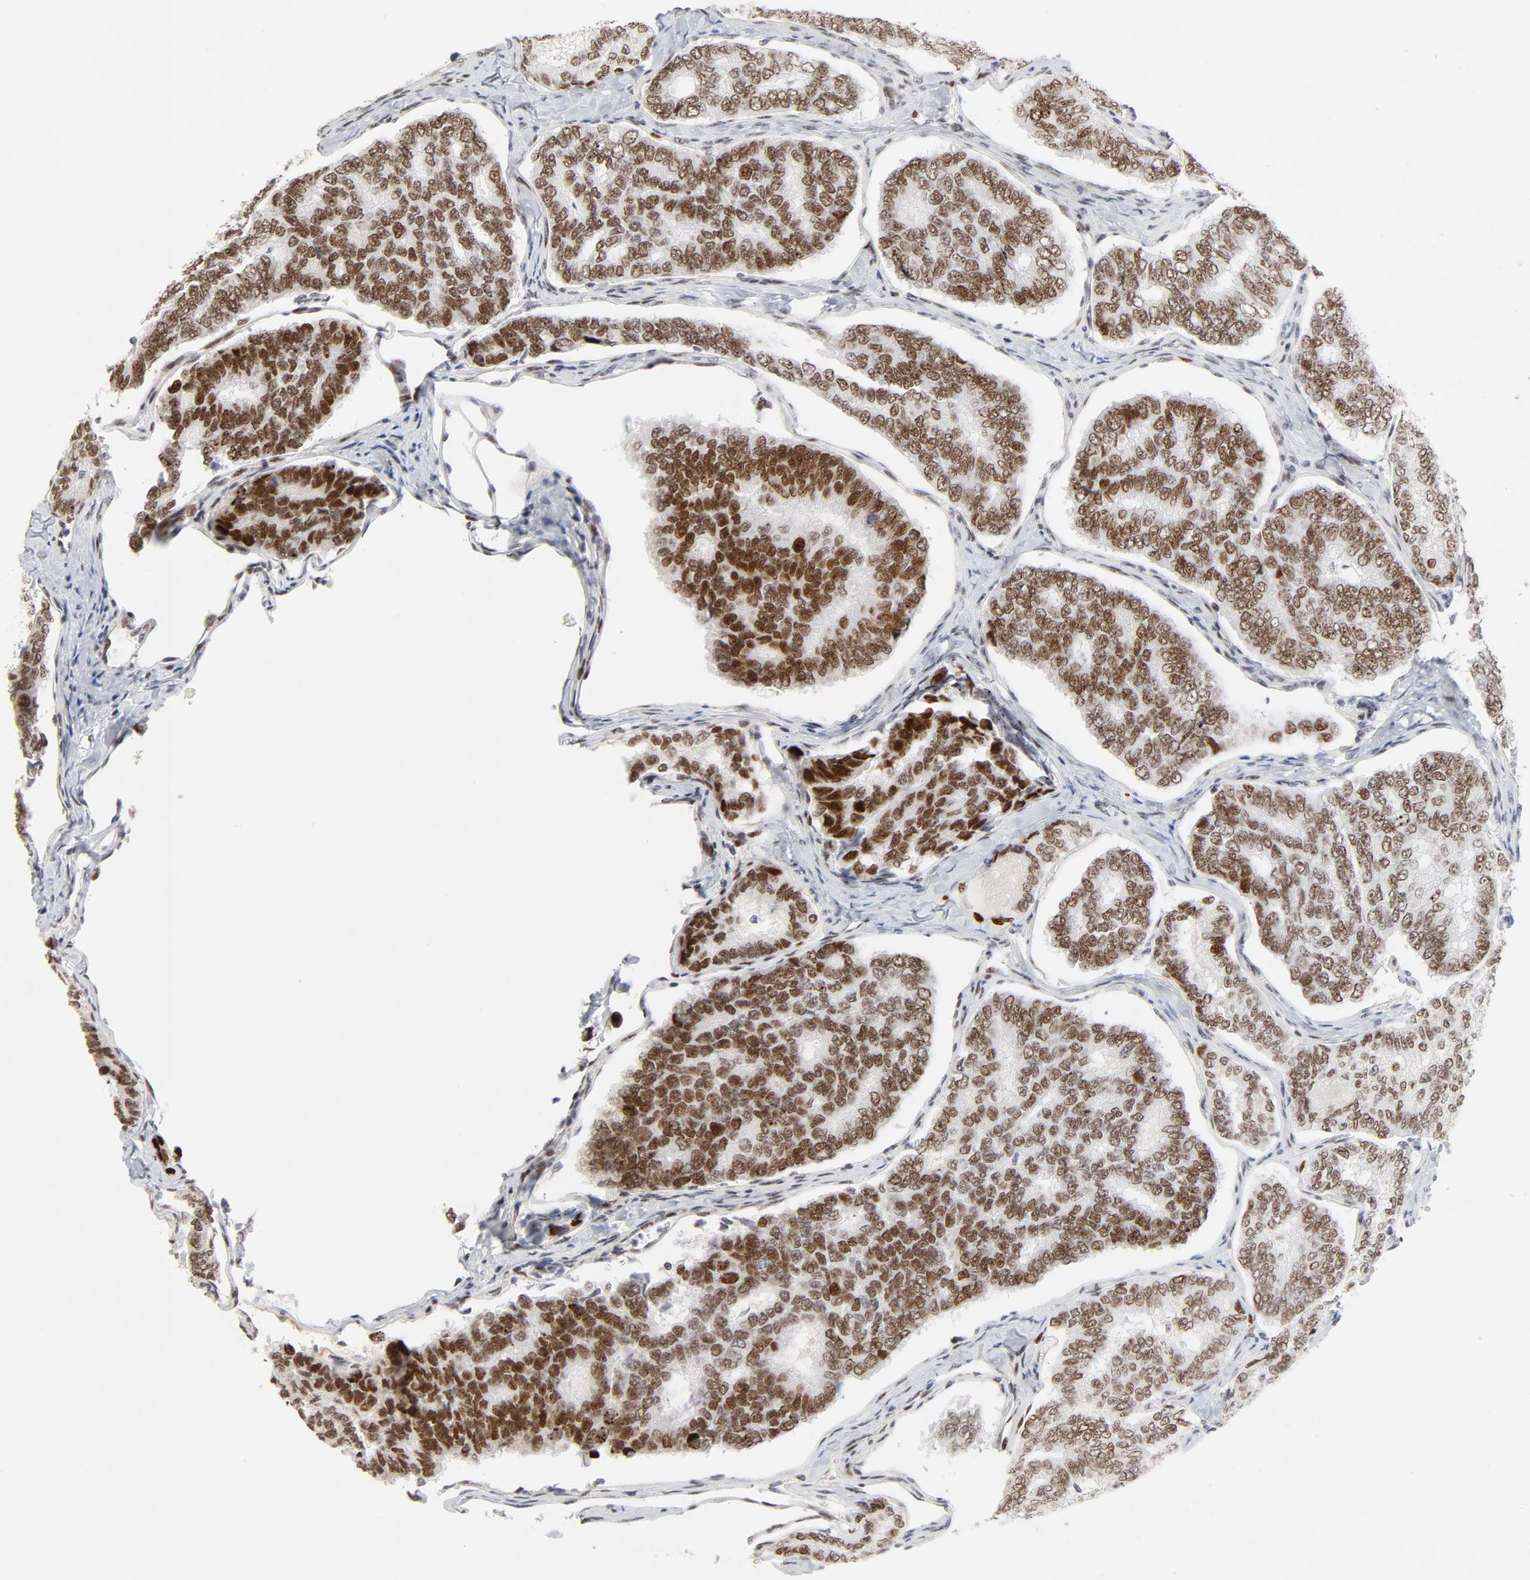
{"staining": {"intensity": "moderate", "quantity": ">75%", "location": "nuclear"}, "tissue": "thyroid cancer", "cell_type": "Tumor cells", "image_type": "cancer", "snomed": [{"axis": "morphology", "description": "Papillary adenocarcinoma, NOS"}, {"axis": "topography", "description": "Thyroid gland"}], "caption": "There is medium levels of moderate nuclear staining in tumor cells of thyroid cancer, as demonstrated by immunohistochemical staining (brown color).", "gene": "GTF2I", "patient": {"sex": "female", "age": 35}}